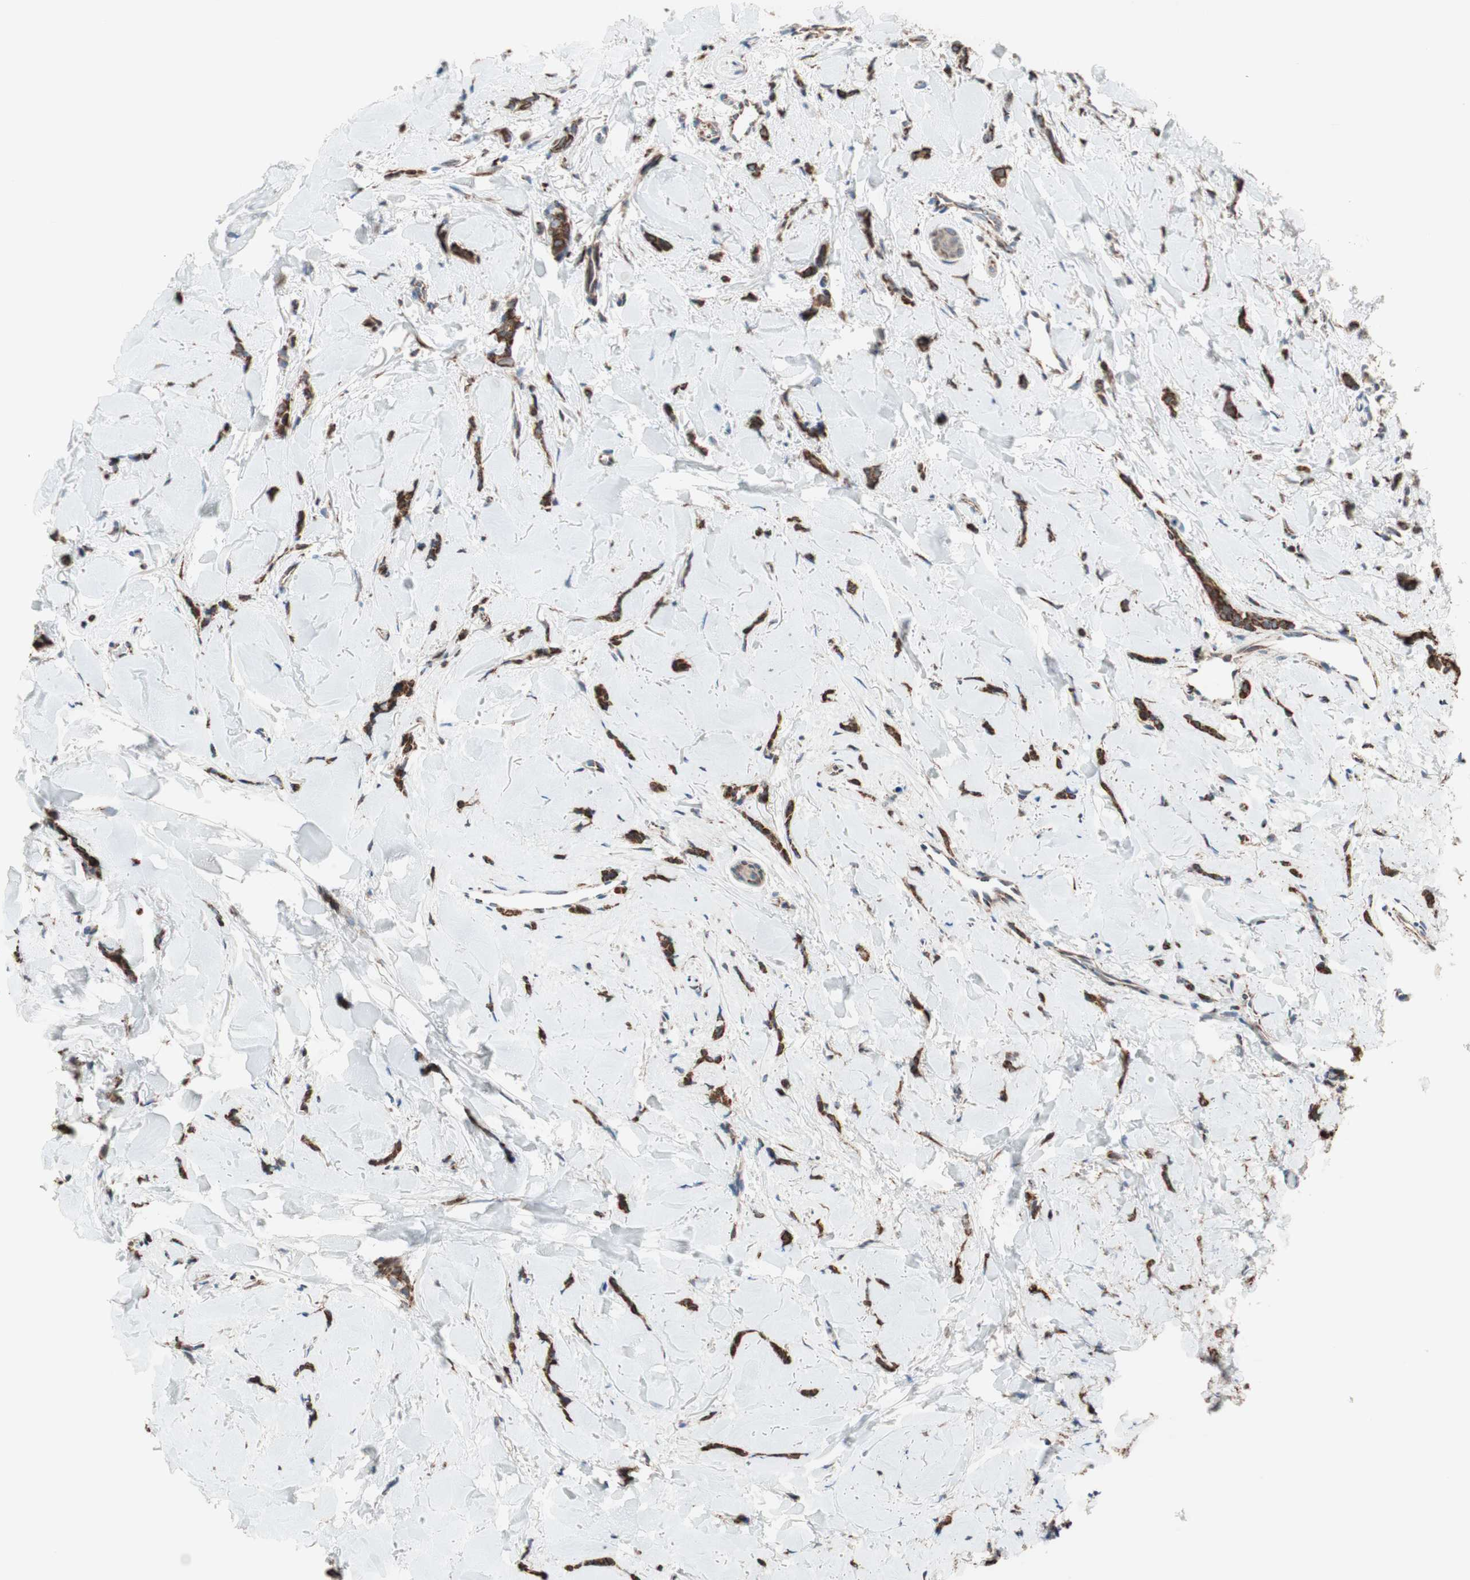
{"staining": {"intensity": "strong", "quantity": ">75%", "location": "cytoplasmic/membranous"}, "tissue": "breast cancer", "cell_type": "Tumor cells", "image_type": "cancer", "snomed": [{"axis": "morphology", "description": "Lobular carcinoma"}, {"axis": "topography", "description": "Skin"}, {"axis": "topography", "description": "Breast"}], "caption": "DAB (3,3'-diaminobenzidine) immunohistochemical staining of breast lobular carcinoma demonstrates strong cytoplasmic/membranous protein positivity in approximately >75% of tumor cells.", "gene": "PCSK4", "patient": {"sex": "female", "age": 46}}